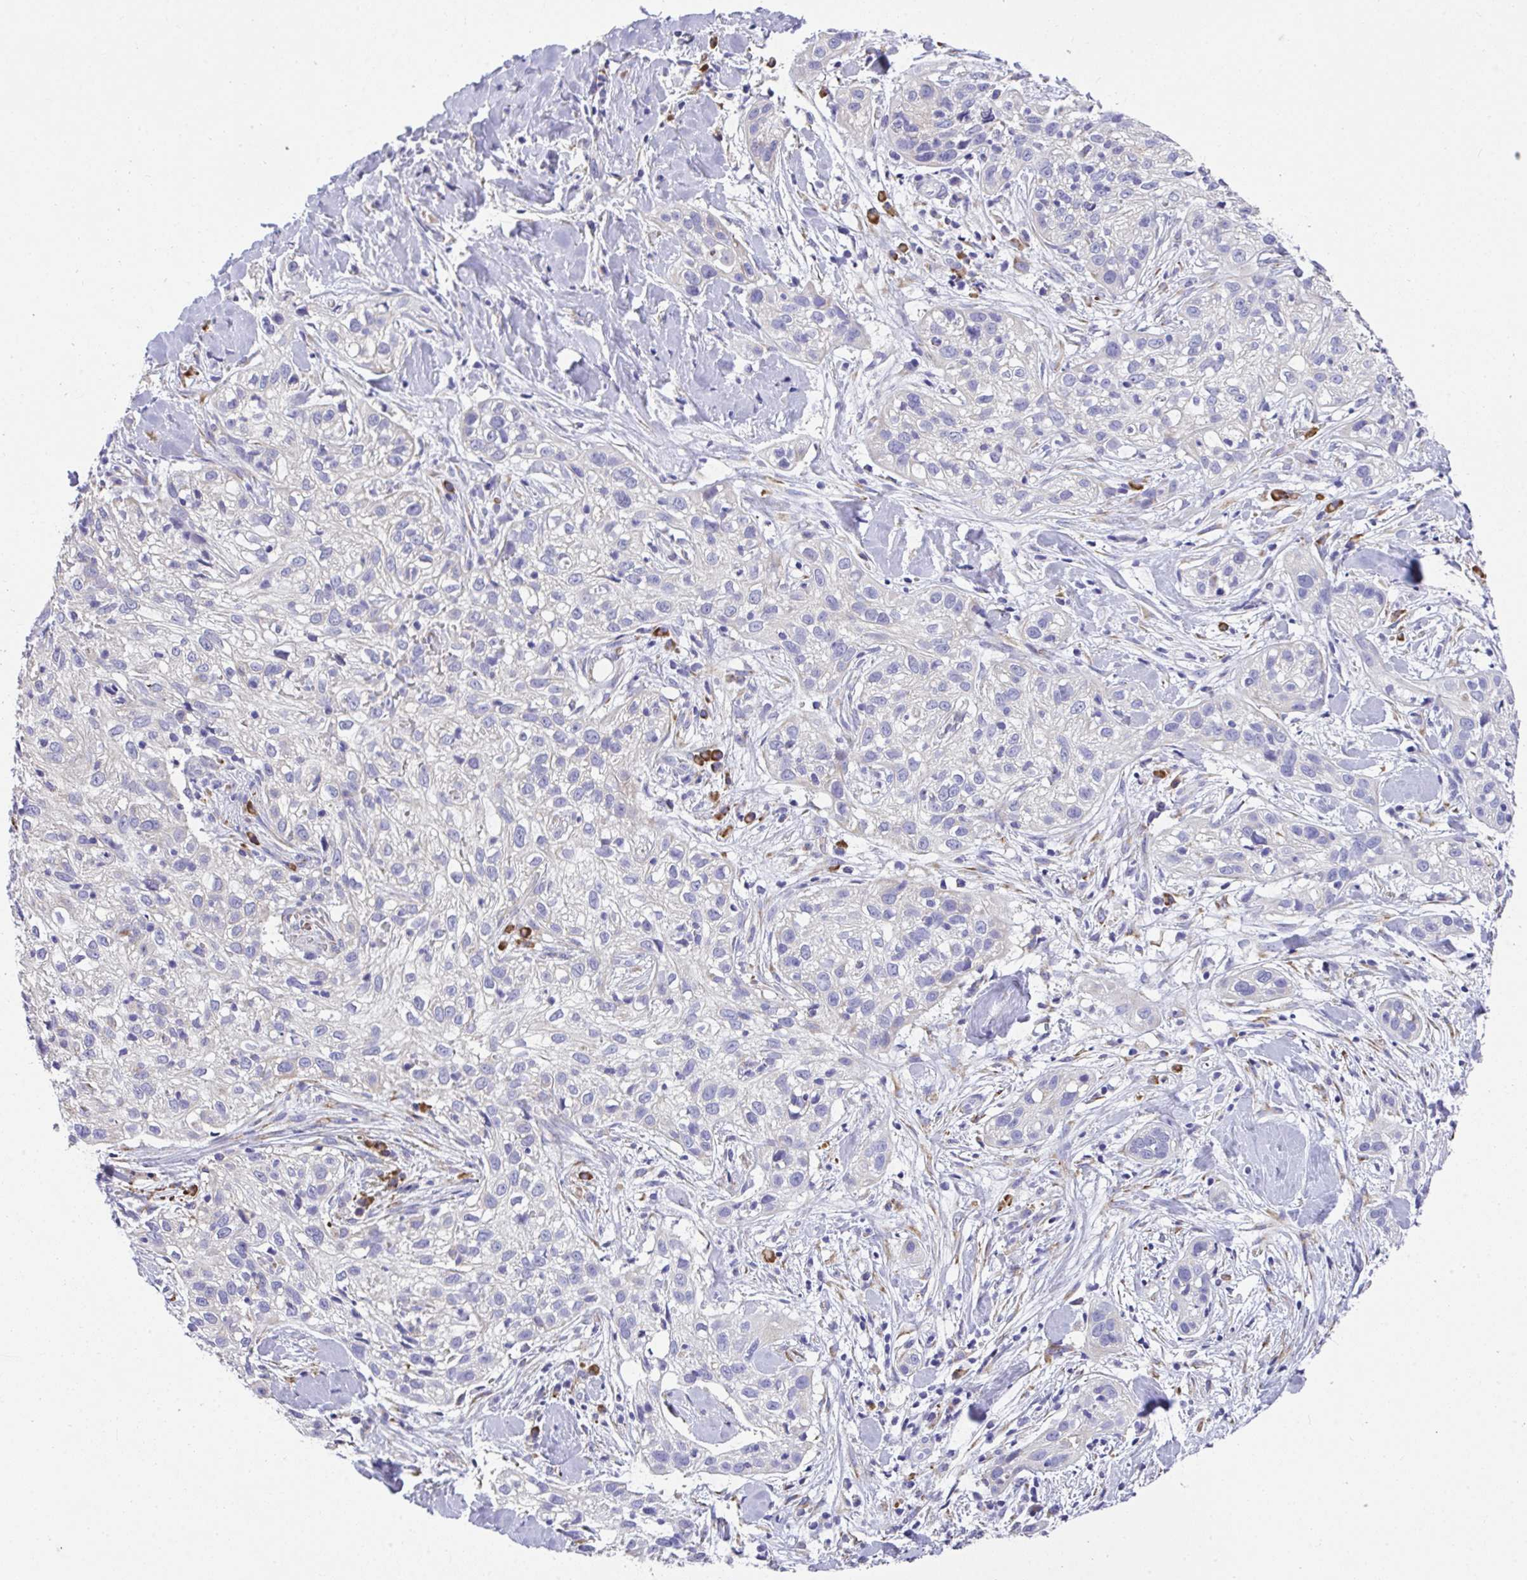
{"staining": {"intensity": "negative", "quantity": "none", "location": "none"}, "tissue": "skin cancer", "cell_type": "Tumor cells", "image_type": "cancer", "snomed": [{"axis": "morphology", "description": "Squamous cell carcinoma, NOS"}, {"axis": "topography", "description": "Skin"}], "caption": "Skin cancer (squamous cell carcinoma) was stained to show a protein in brown. There is no significant positivity in tumor cells.", "gene": "ADRA2C", "patient": {"sex": "male", "age": 82}}